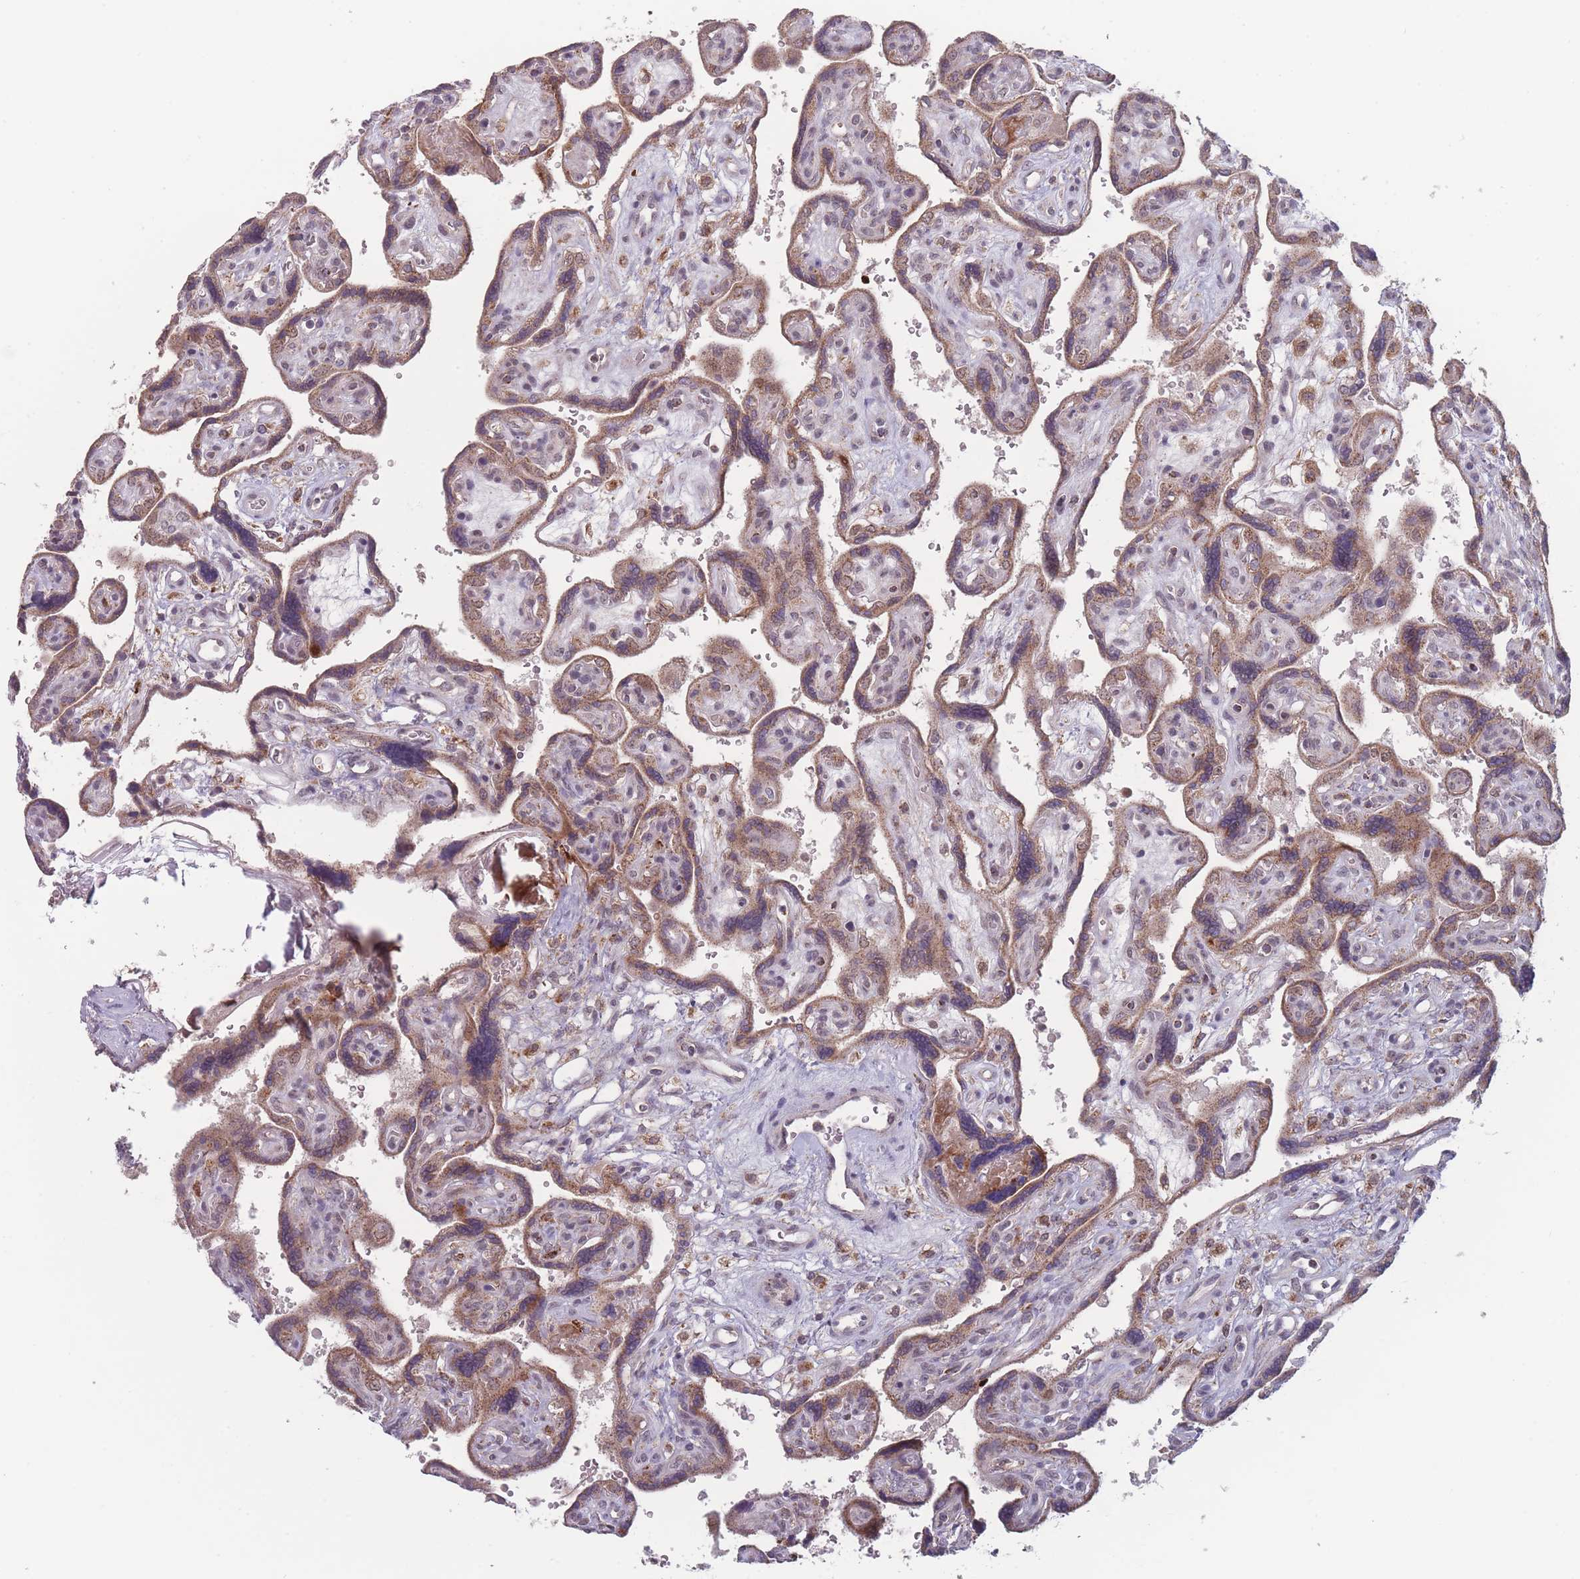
{"staining": {"intensity": "moderate", "quantity": "25%-75%", "location": "cytoplasmic/membranous,nuclear"}, "tissue": "placenta", "cell_type": "Decidual cells", "image_type": "normal", "snomed": [{"axis": "morphology", "description": "Normal tissue, NOS"}, {"axis": "topography", "description": "Placenta"}], "caption": "Immunohistochemical staining of benign human placenta reveals 25%-75% levels of moderate cytoplasmic/membranous,nuclear protein expression in approximately 25%-75% of decidual cells.", "gene": "TMEM232", "patient": {"sex": "female", "age": 39}}